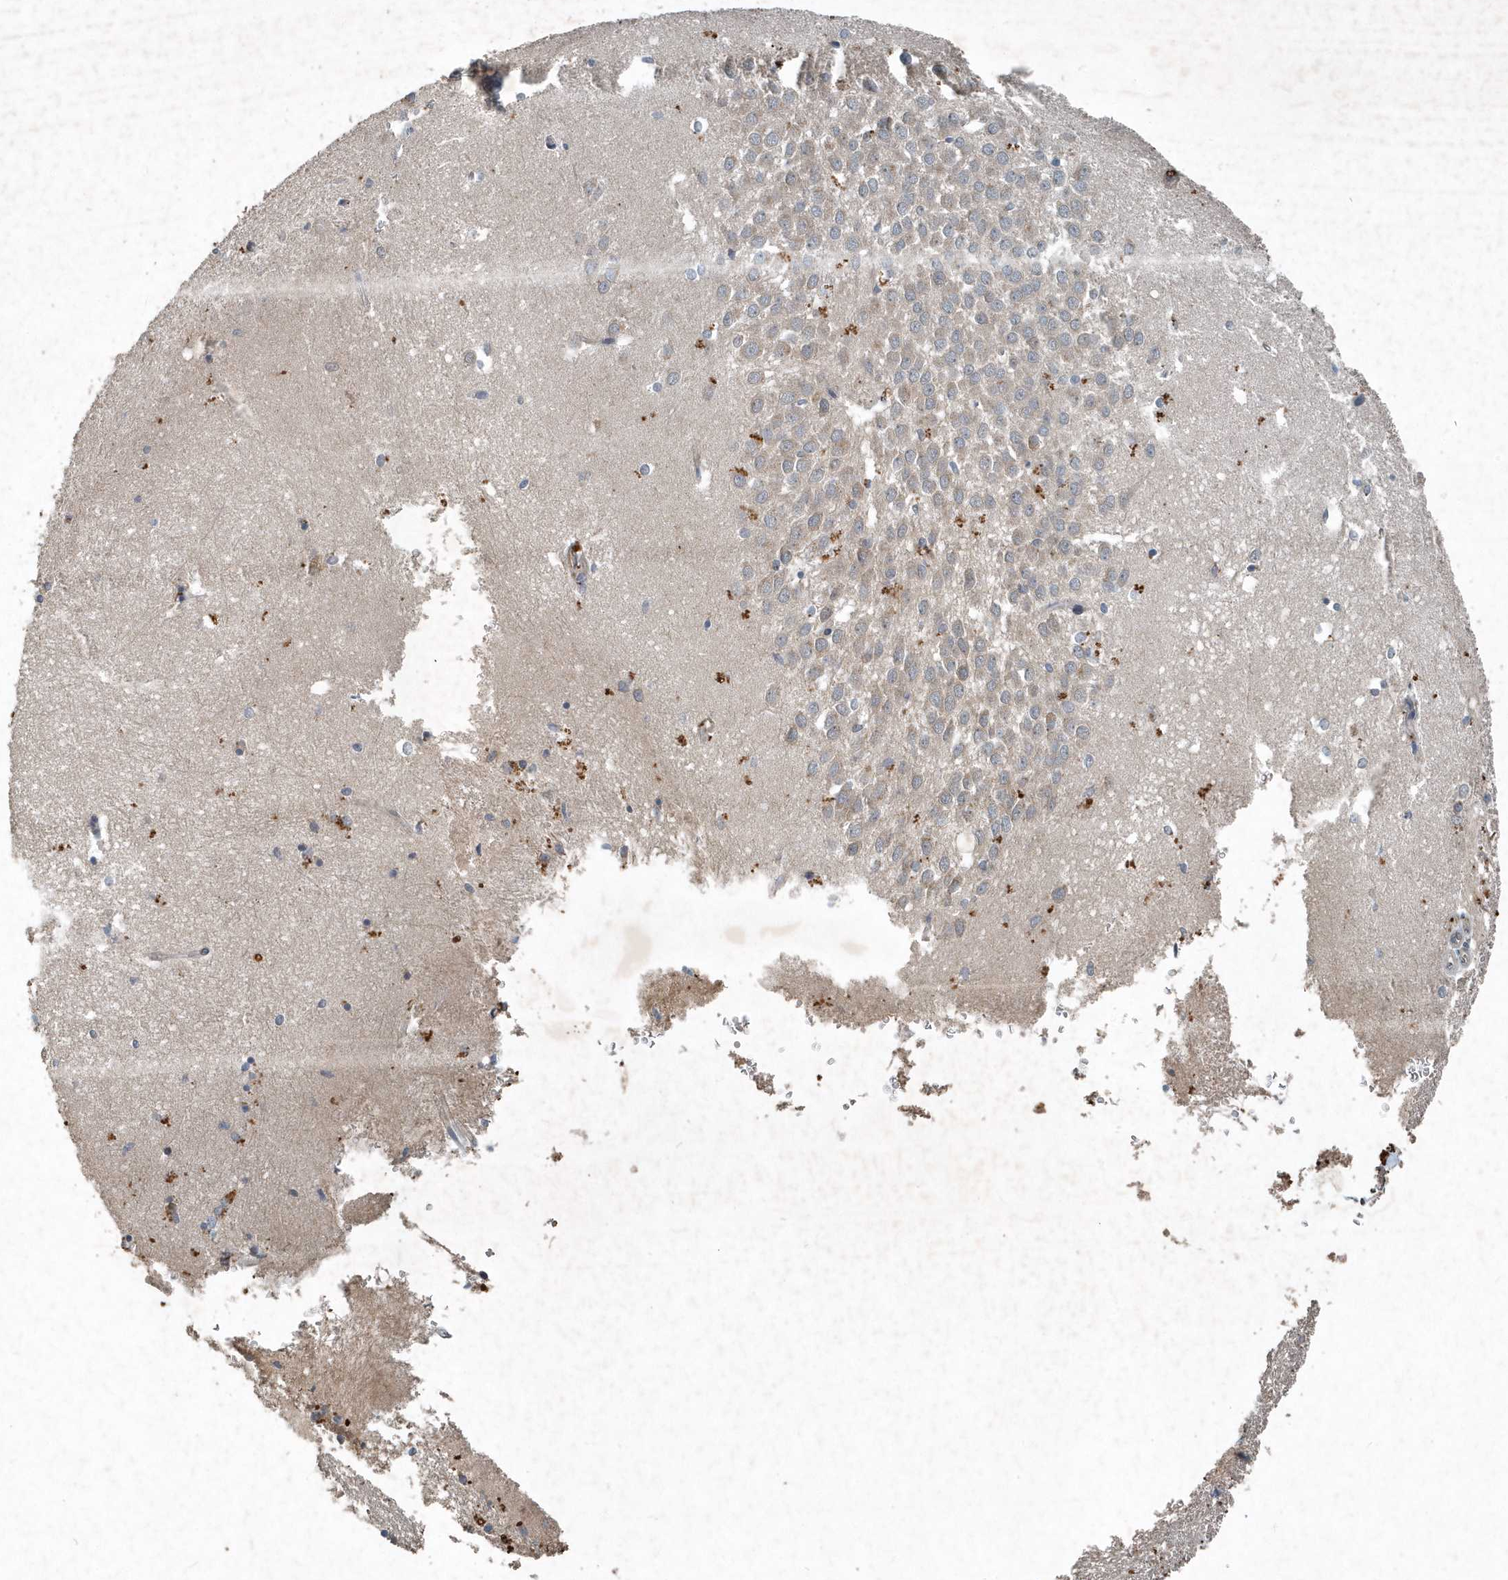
{"staining": {"intensity": "negative", "quantity": "none", "location": "none"}, "tissue": "hippocampus", "cell_type": "Glial cells", "image_type": "normal", "snomed": [{"axis": "morphology", "description": "Normal tissue, NOS"}, {"axis": "topography", "description": "Hippocampus"}], "caption": "The histopathology image demonstrates no significant expression in glial cells of hippocampus.", "gene": "SCFD2", "patient": {"sex": "female", "age": 64}}